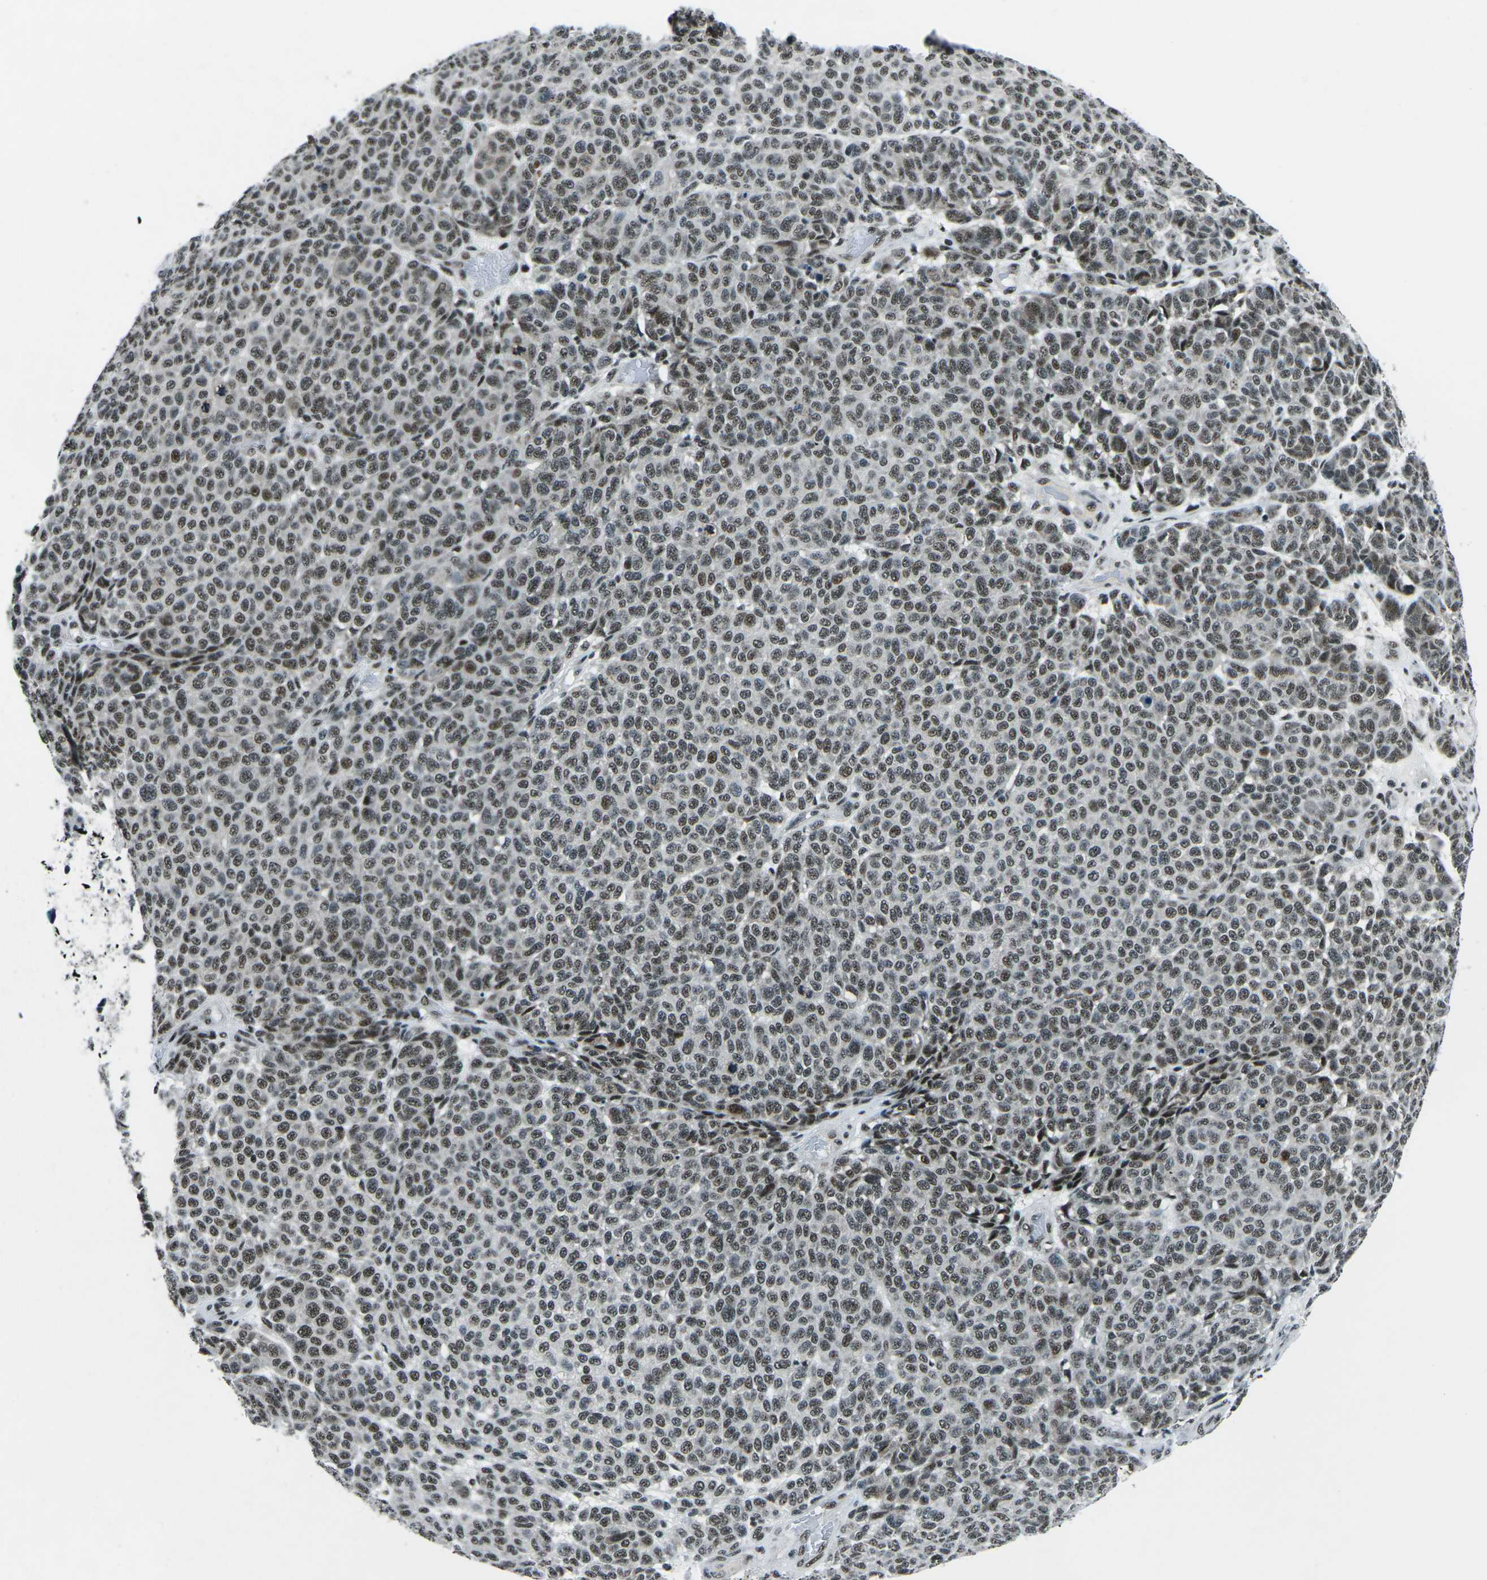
{"staining": {"intensity": "moderate", "quantity": ">75%", "location": "nuclear"}, "tissue": "melanoma", "cell_type": "Tumor cells", "image_type": "cancer", "snomed": [{"axis": "morphology", "description": "Malignant melanoma, NOS"}, {"axis": "topography", "description": "Skin"}], "caption": "Melanoma stained for a protein (brown) exhibits moderate nuclear positive staining in about >75% of tumor cells.", "gene": "RBL2", "patient": {"sex": "male", "age": 59}}